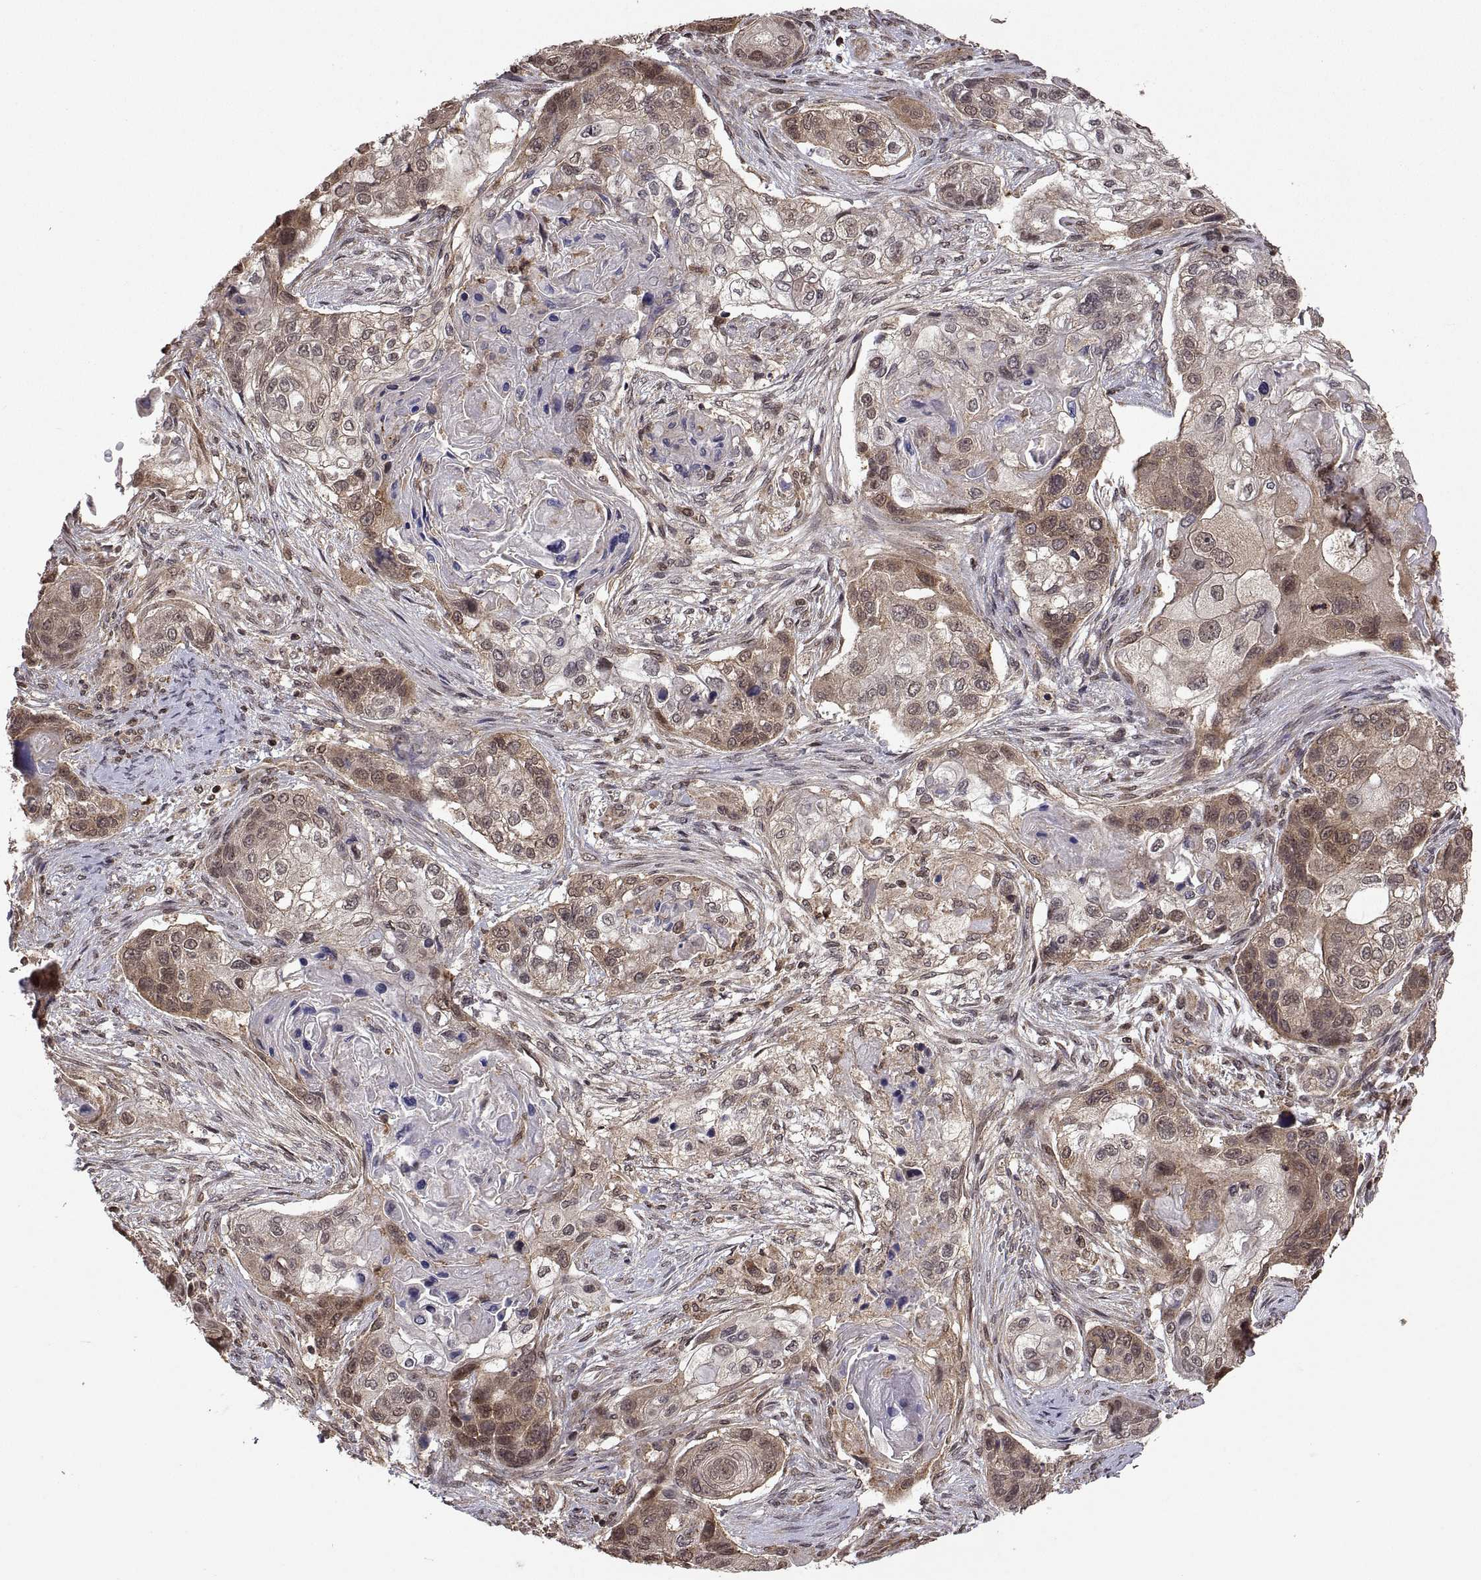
{"staining": {"intensity": "moderate", "quantity": "25%-75%", "location": "cytoplasmic/membranous"}, "tissue": "lung cancer", "cell_type": "Tumor cells", "image_type": "cancer", "snomed": [{"axis": "morphology", "description": "Squamous cell carcinoma, NOS"}, {"axis": "topography", "description": "Lung"}], "caption": "A micrograph of lung squamous cell carcinoma stained for a protein reveals moderate cytoplasmic/membranous brown staining in tumor cells.", "gene": "ZNRF2", "patient": {"sex": "male", "age": 69}}